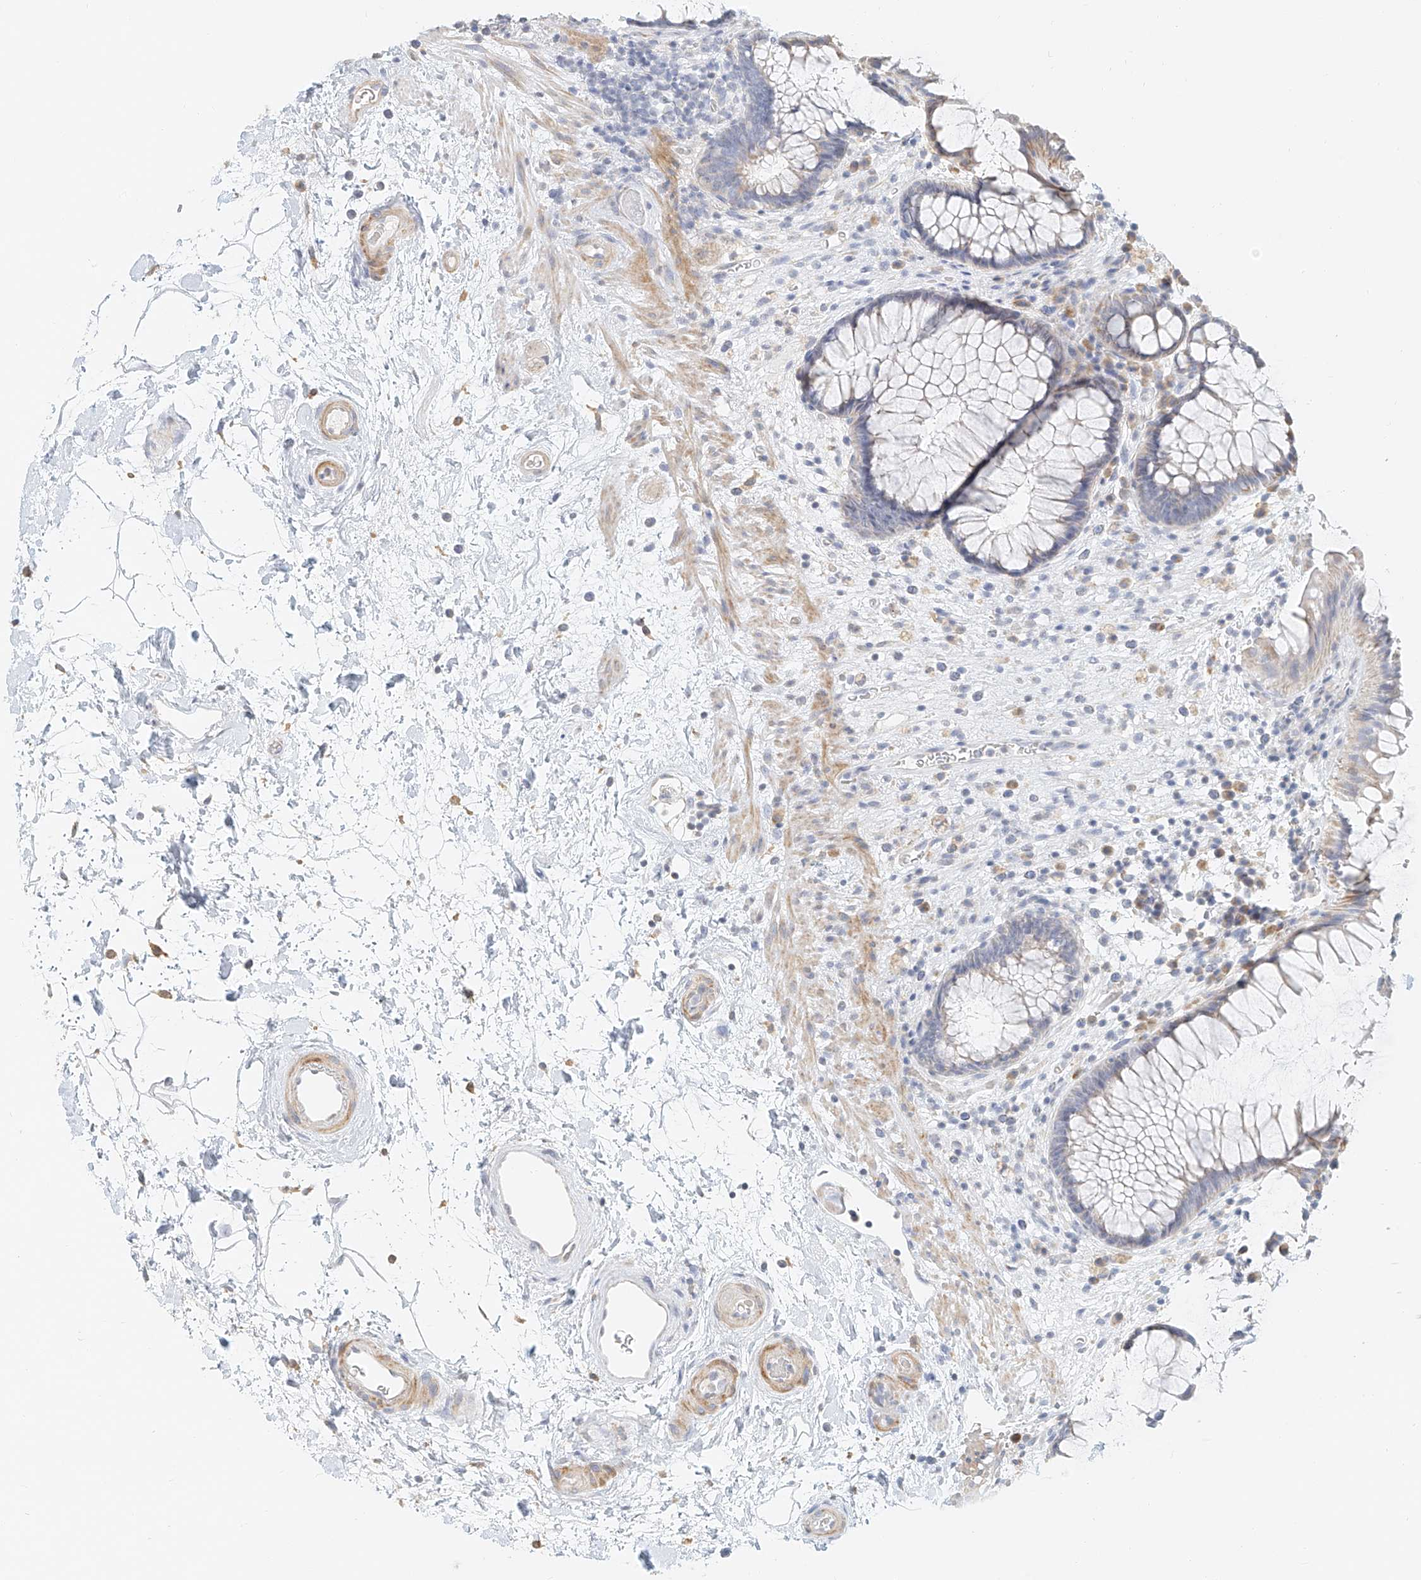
{"staining": {"intensity": "weak", "quantity": "25%-75%", "location": "cytoplasmic/membranous"}, "tissue": "rectum", "cell_type": "Glandular cells", "image_type": "normal", "snomed": [{"axis": "morphology", "description": "Normal tissue, NOS"}, {"axis": "topography", "description": "Rectum"}], "caption": "About 25%-75% of glandular cells in normal rectum demonstrate weak cytoplasmic/membranous protein expression as visualized by brown immunohistochemical staining.", "gene": "CXorf58", "patient": {"sex": "male", "age": 51}}